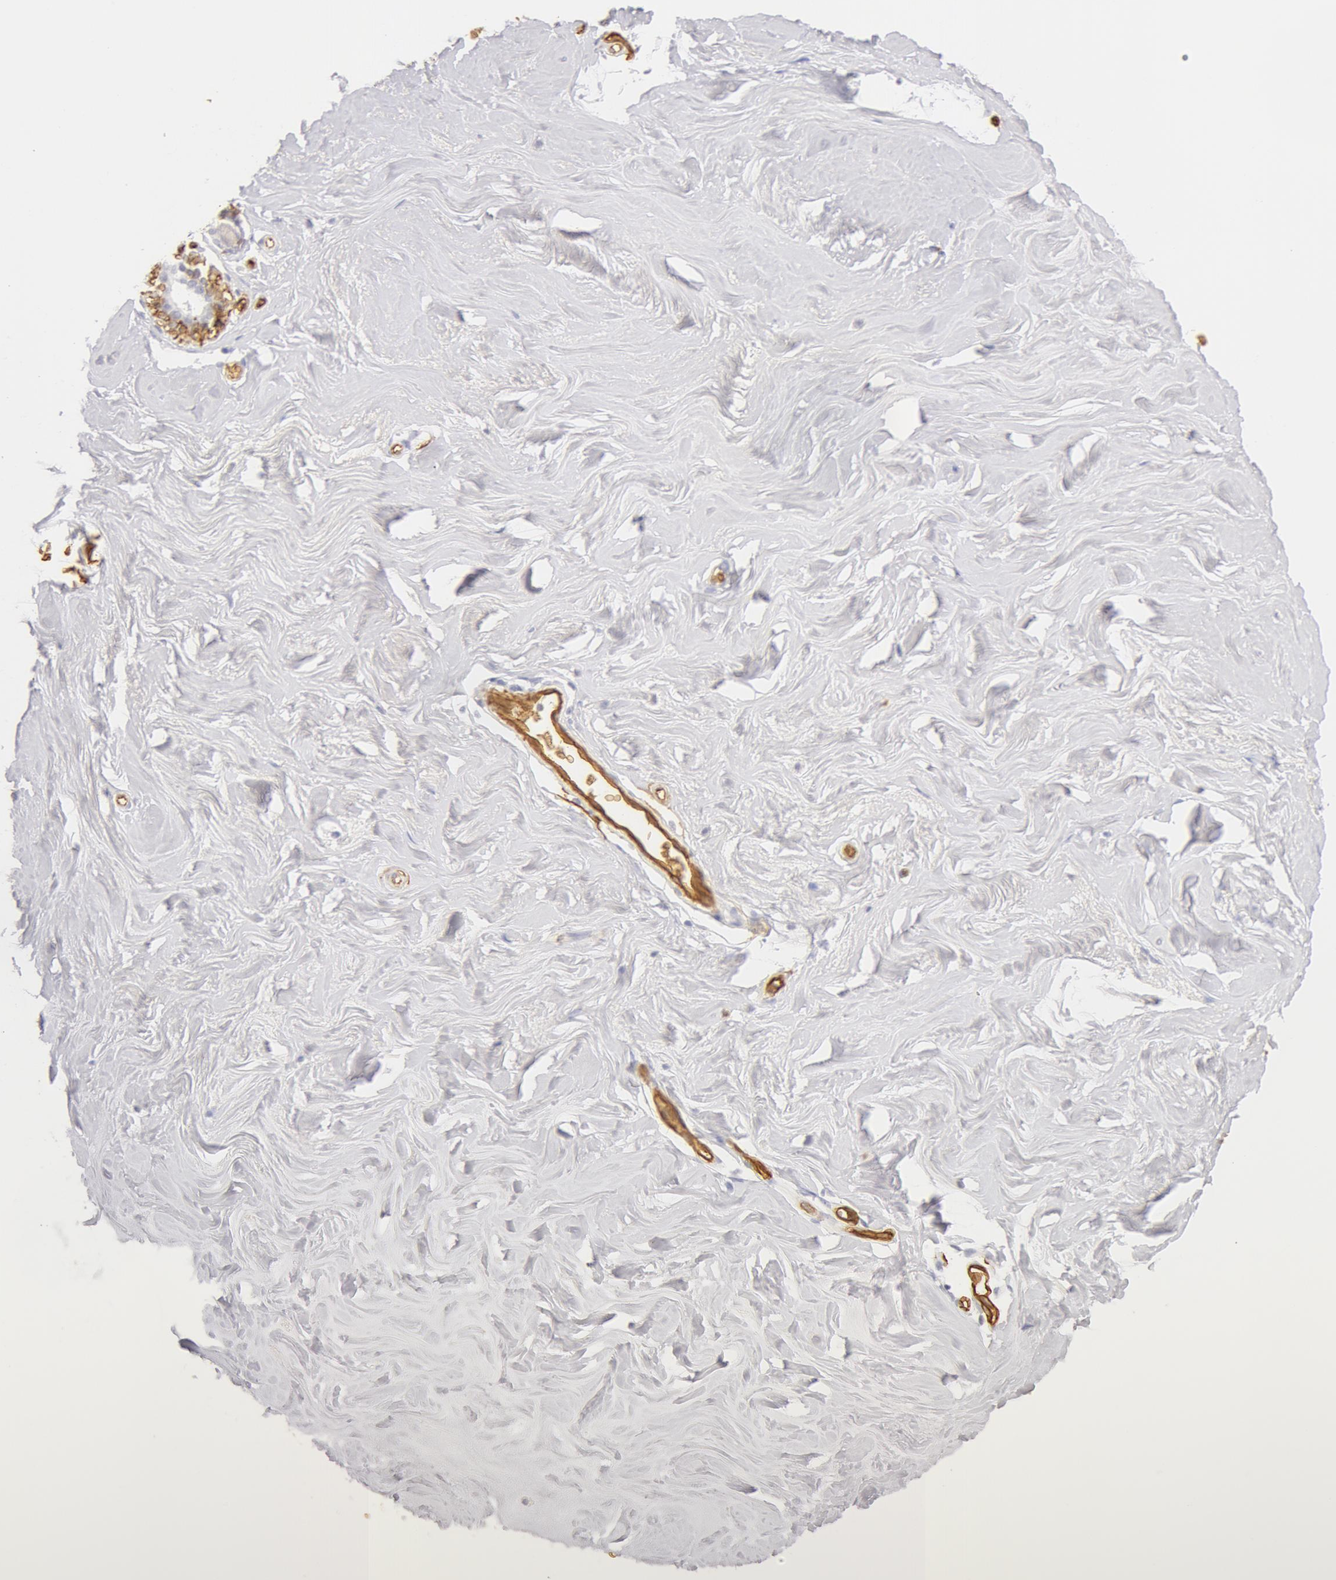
{"staining": {"intensity": "negative", "quantity": "none", "location": "none"}, "tissue": "breast", "cell_type": "Adipocytes", "image_type": "normal", "snomed": [{"axis": "morphology", "description": "Normal tissue, NOS"}, {"axis": "topography", "description": "Breast"}], "caption": "Immunohistochemistry histopathology image of benign human breast stained for a protein (brown), which reveals no positivity in adipocytes. The staining was performed using DAB (3,3'-diaminobenzidine) to visualize the protein expression in brown, while the nuclei were stained in blue with hematoxylin (Magnification: 20x).", "gene": "AQP1", "patient": {"sex": "female", "age": 54}}